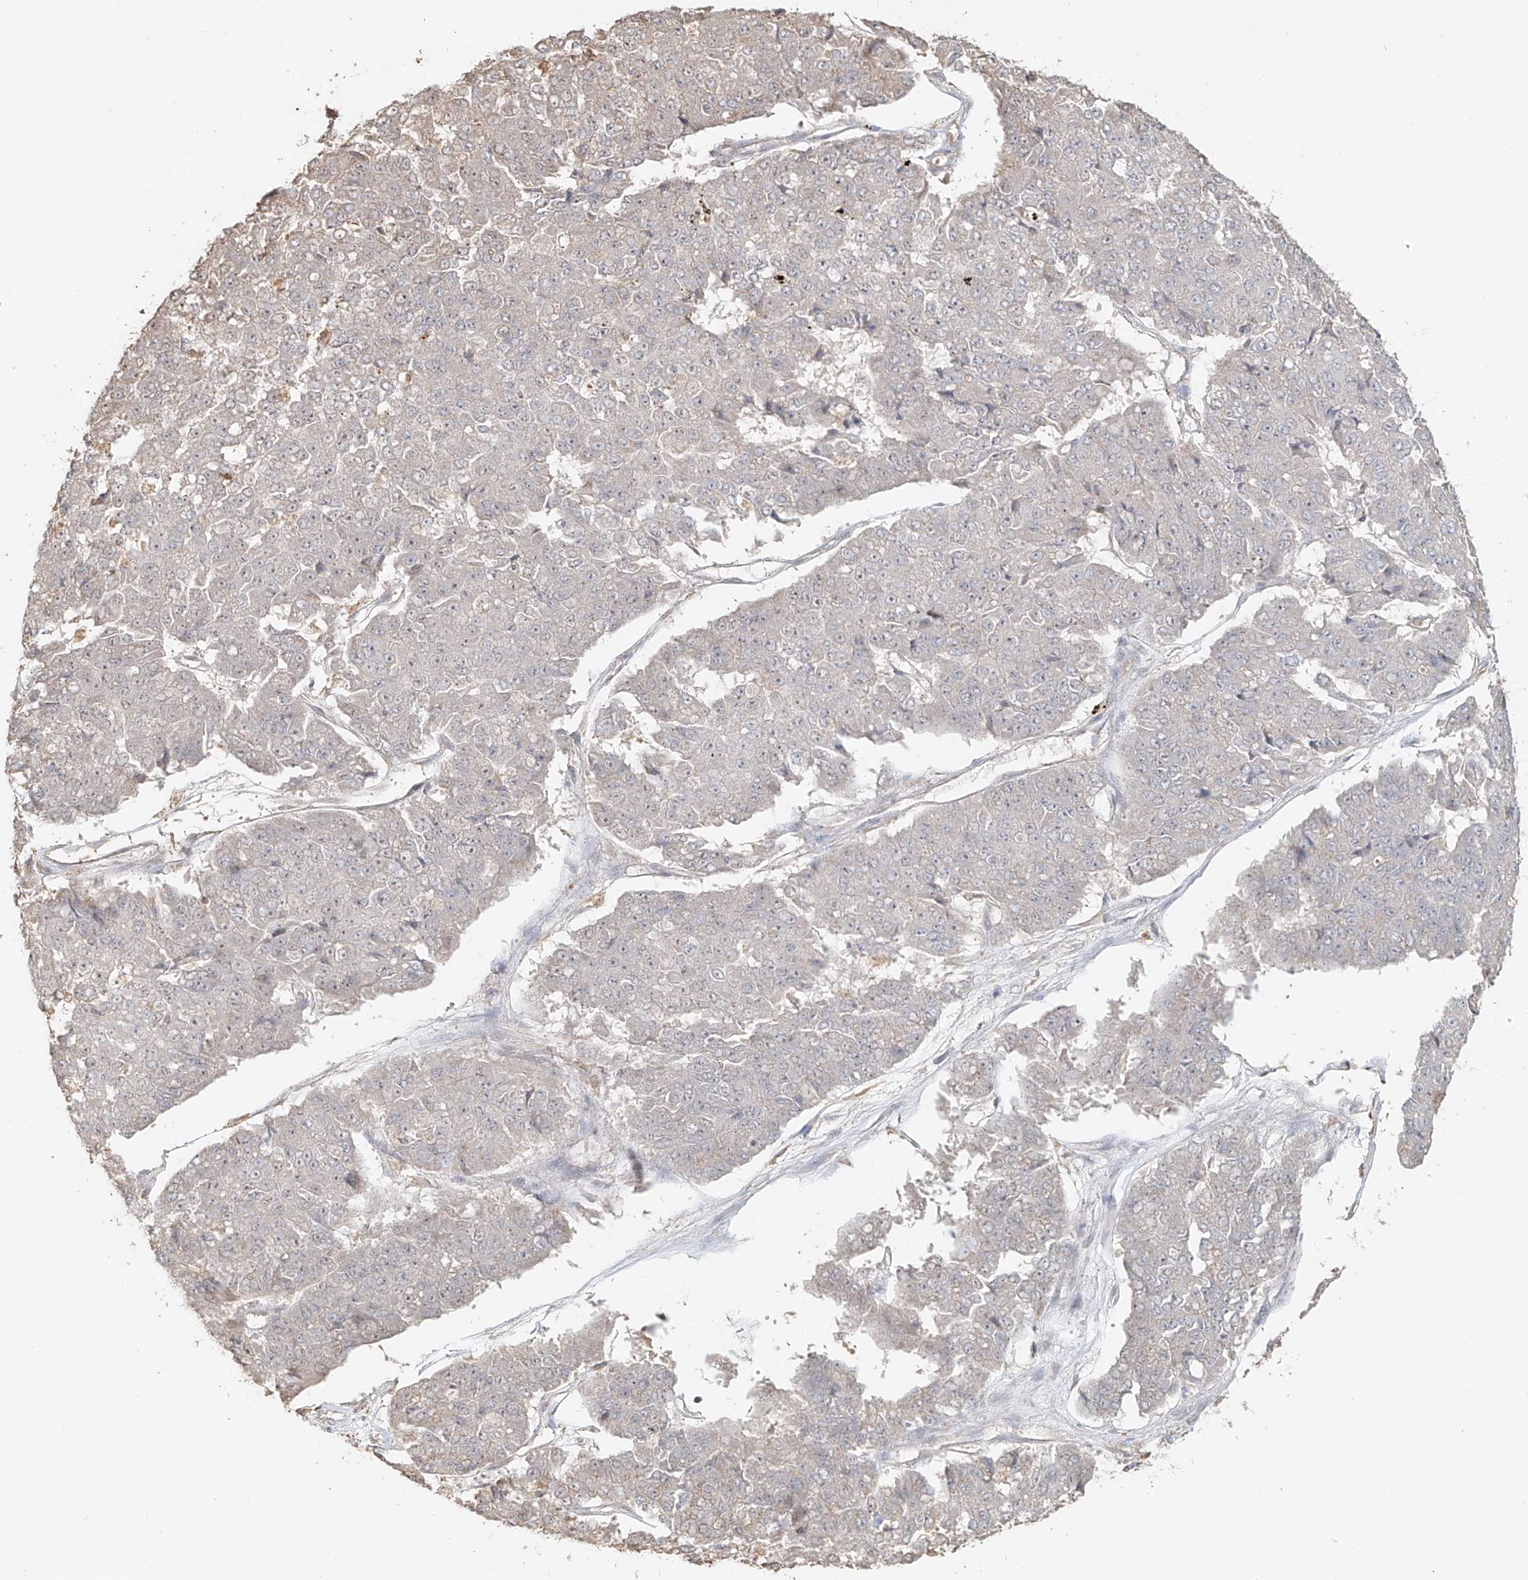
{"staining": {"intensity": "negative", "quantity": "none", "location": "none"}, "tissue": "pancreatic cancer", "cell_type": "Tumor cells", "image_type": "cancer", "snomed": [{"axis": "morphology", "description": "Adenocarcinoma, NOS"}, {"axis": "topography", "description": "Pancreas"}], "caption": "A micrograph of human pancreatic cancer is negative for staining in tumor cells.", "gene": "NPHS1", "patient": {"sex": "male", "age": 50}}